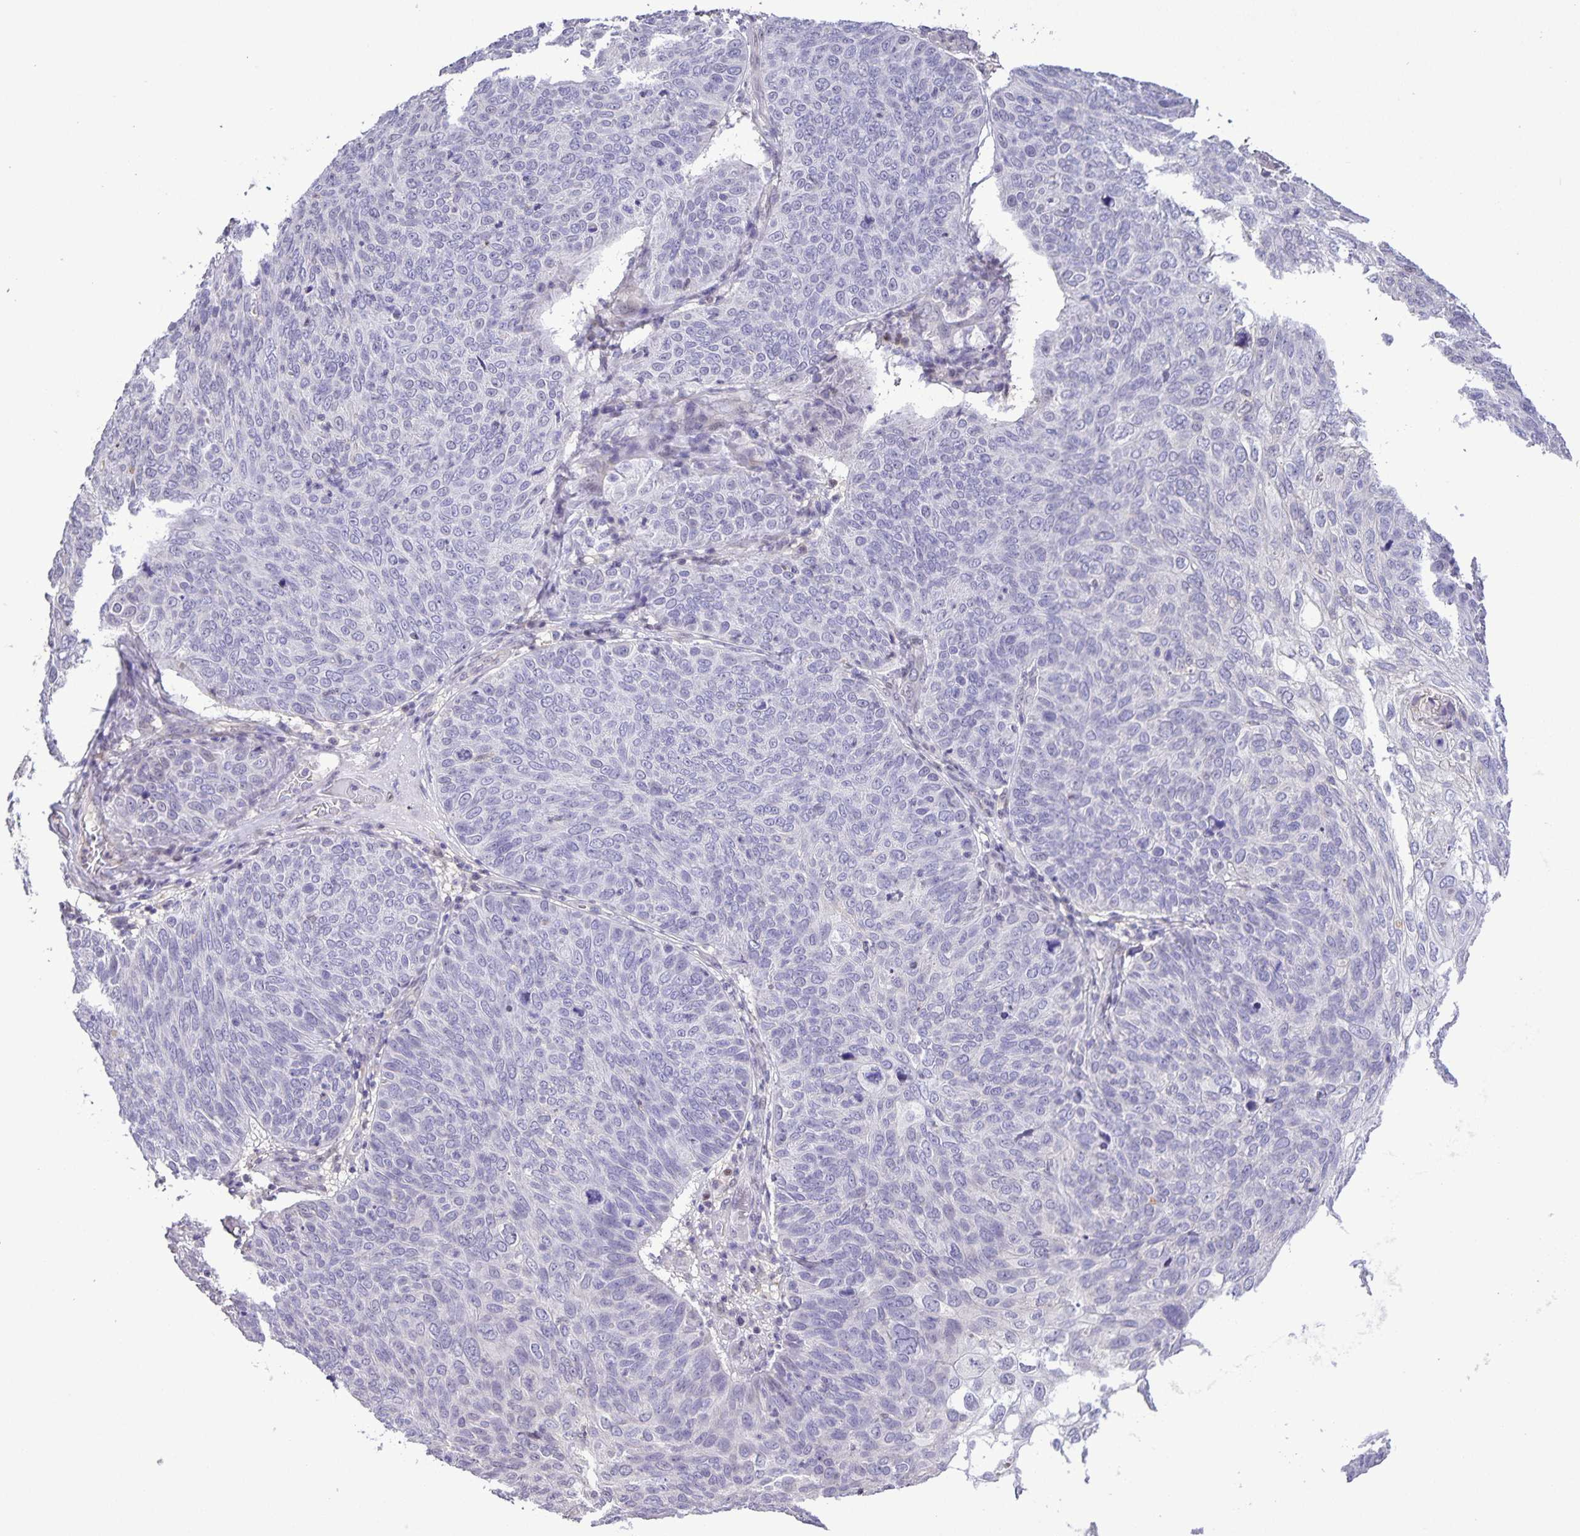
{"staining": {"intensity": "negative", "quantity": "none", "location": "none"}, "tissue": "skin cancer", "cell_type": "Tumor cells", "image_type": "cancer", "snomed": [{"axis": "morphology", "description": "Squamous cell carcinoma, NOS"}, {"axis": "topography", "description": "Skin"}], "caption": "High magnification brightfield microscopy of skin cancer stained with DAB (brown) and counterstained with hematoxylin (blue): tumor cells show no significant expression. (Immunohistochemistry, brightfield microscopy, high magnification).", "gene": "ONECUT2", "patient": {"sex": "male", "age": 87}}